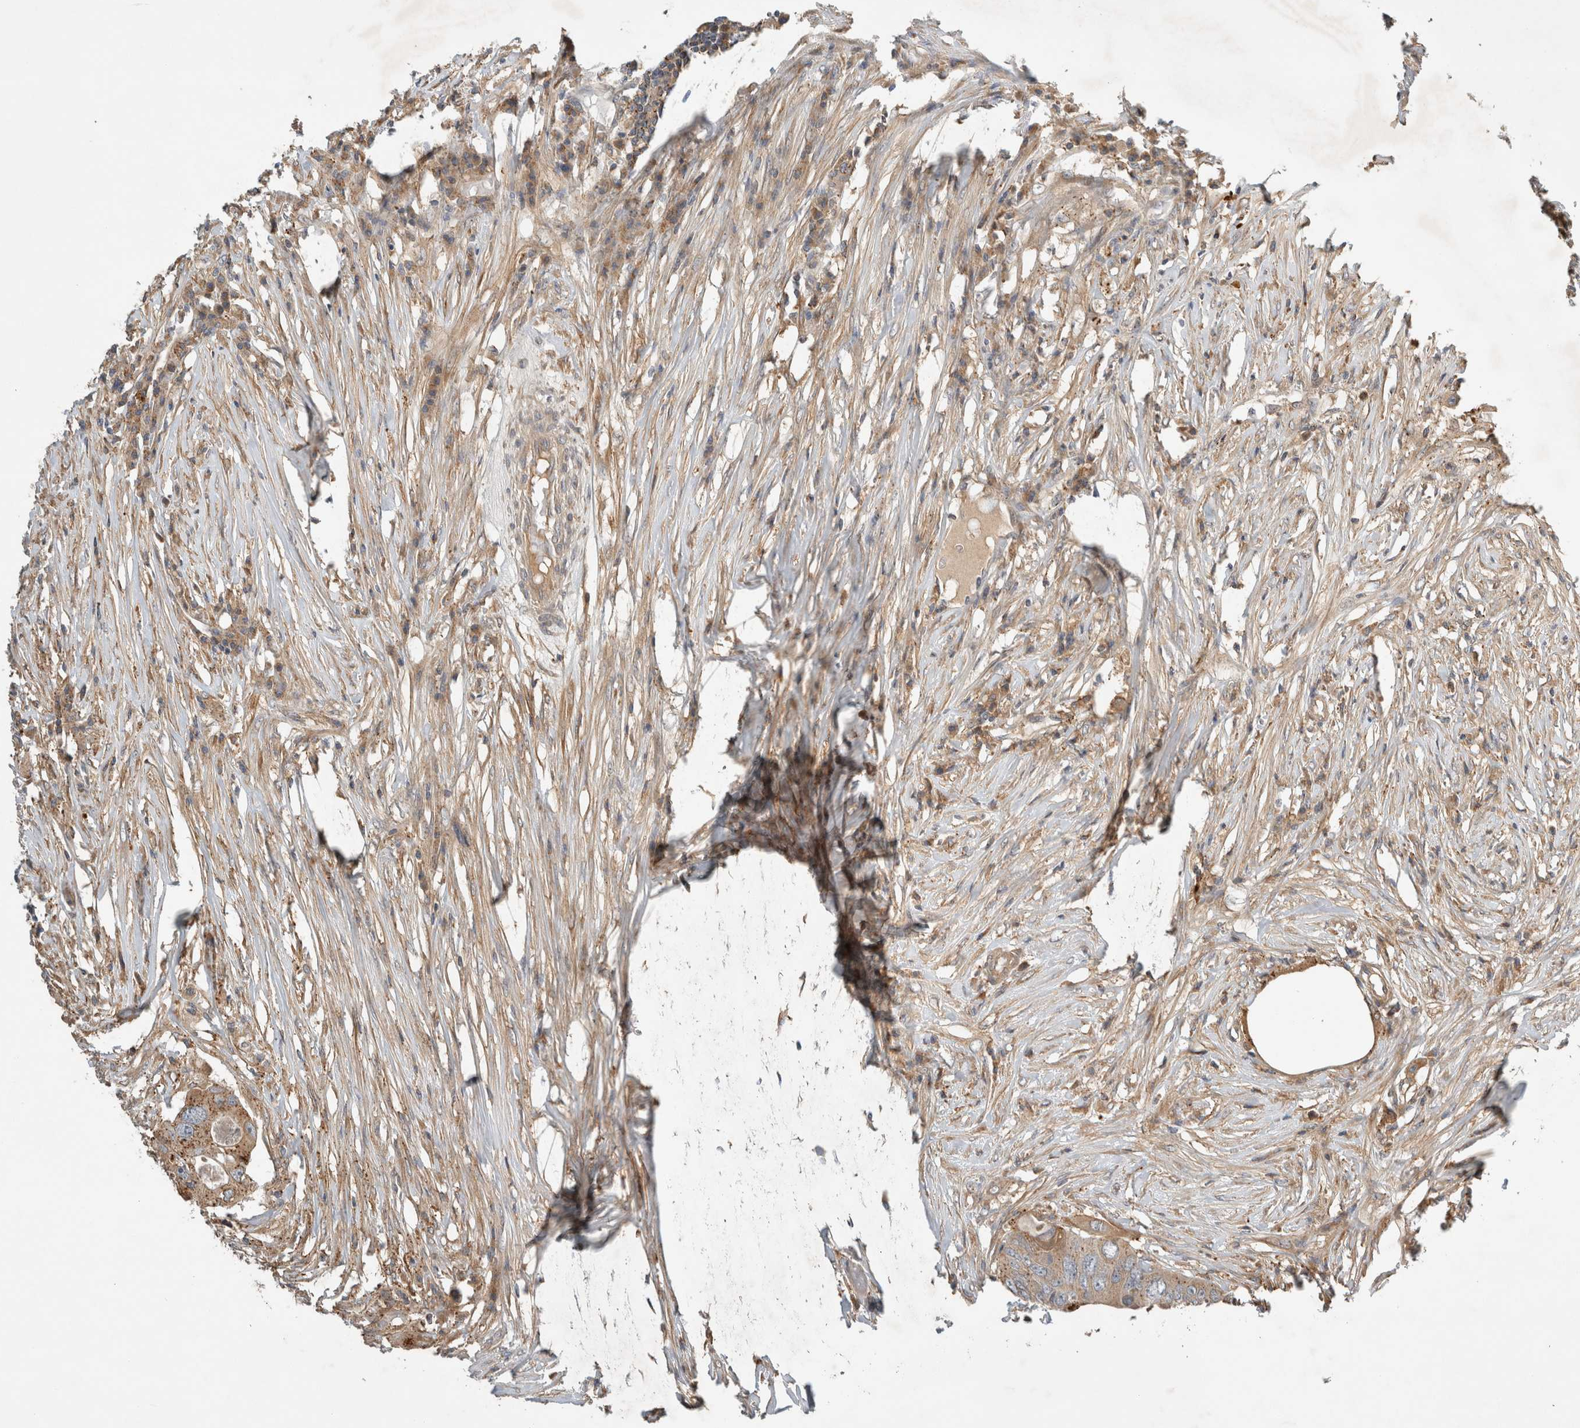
{"staining": {"intensity": "moderate", "quantity": ">75%", "location": "cytoplasmic/membranous"}, "tissue": "colorectal cancer", "cell_type": "Tumor cells", "image_type": "cancer", "snomed": [{"axis": "morphology", "description": "Adenocarcinoma, NOS"}, {"axis": "topography", "description": "Colon"}], "caption": "High-magnification brightfield microscopy of colorectal adenocarcinoma stained with DAB (3,3'-diaminobenzidine) (brown) and counterstained with hematoxylin (blue). tumor cells exhibit moderate cytoplasmic/membranous expression is present in approximately>75% of cells.", "gene": "ARMC9", "patient": {"sex": "male", "age": 71}}